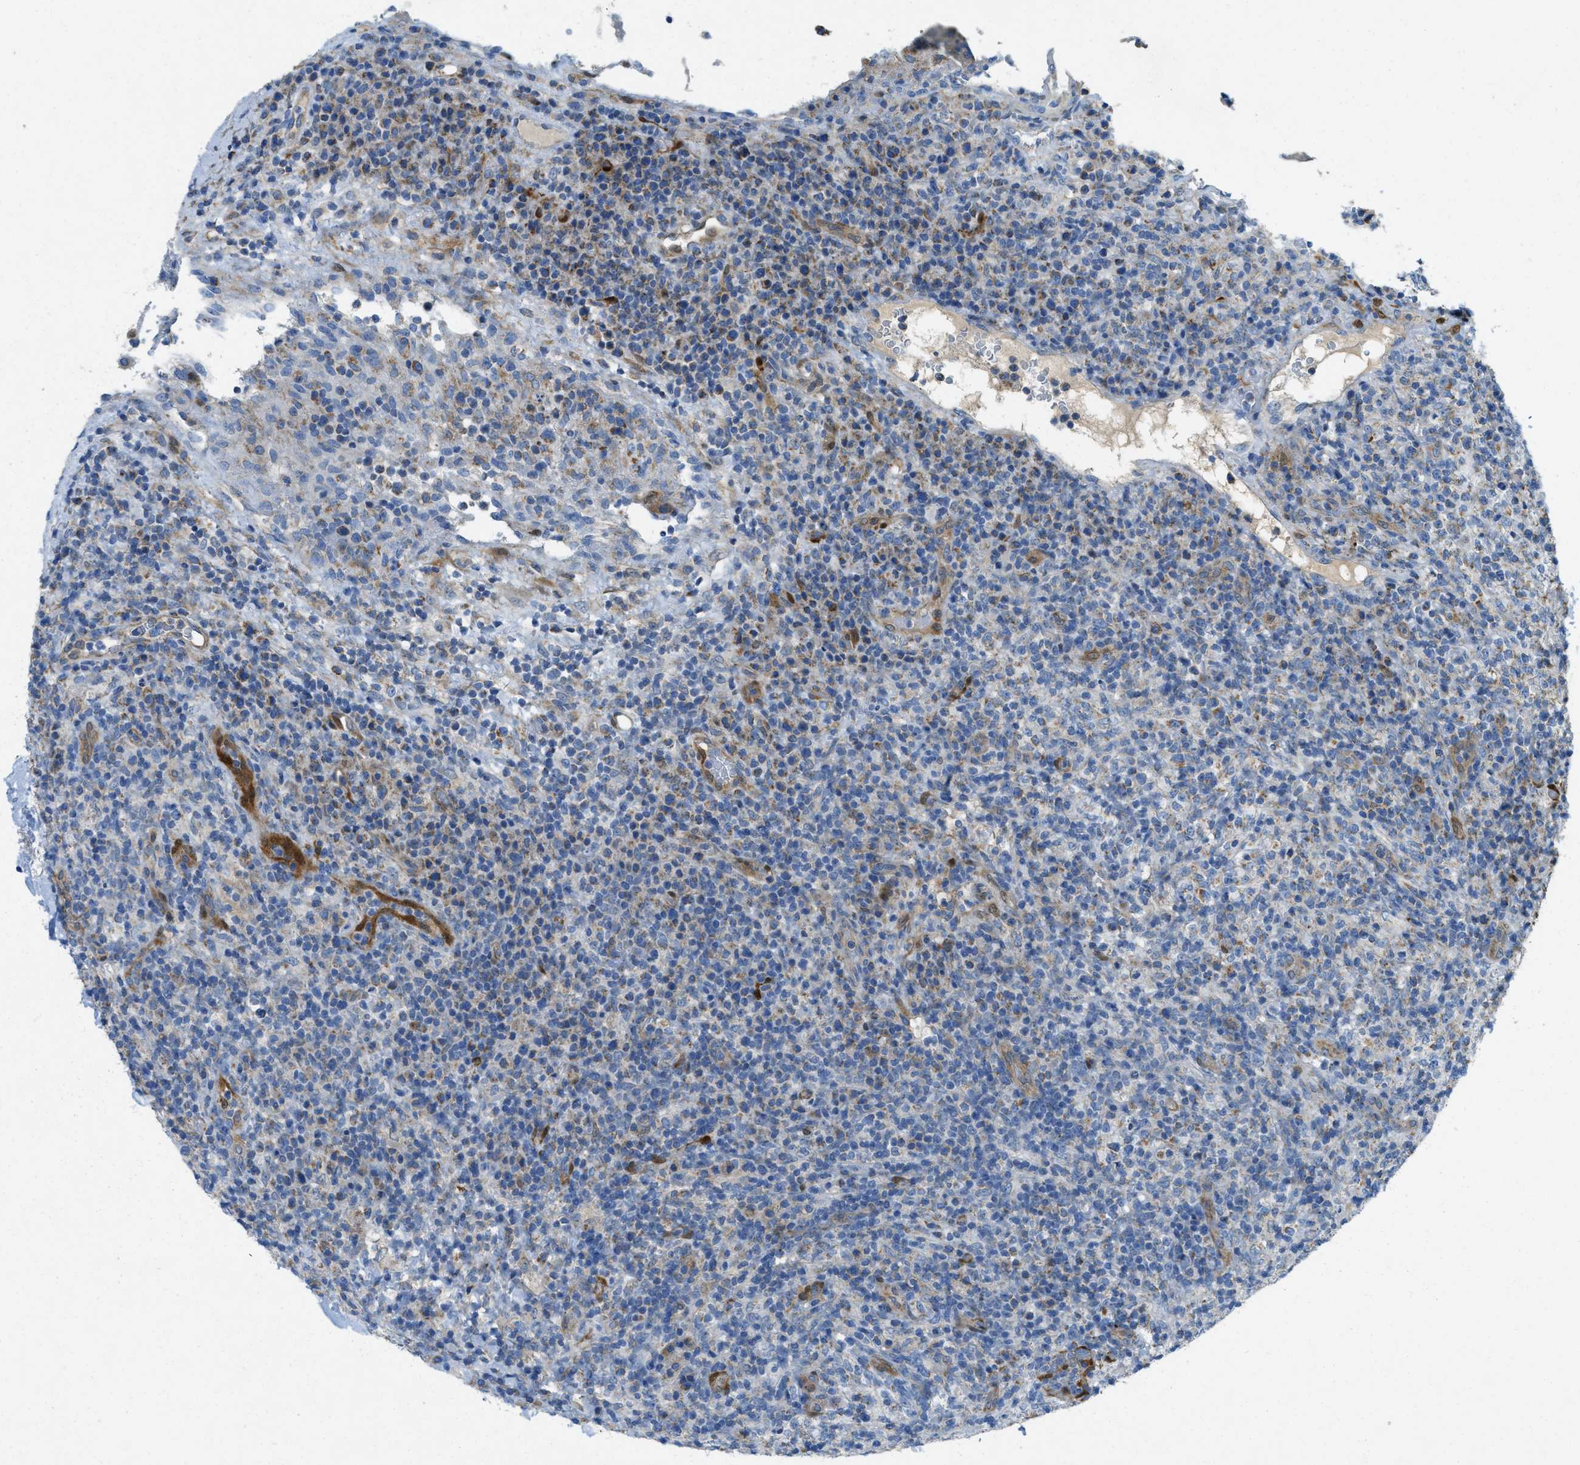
{"staining": {"intensity": "weak", "quantity": "<25%", "location": "cytoplasmic/membranous"}, "tissue": "lymphoma", "cell_type": "Tumor cells", "image_type": "cancer", "snomed": [{"axis": "morphology", "description": "Malignant lymphoma, non-Hodgkin's type, High grade"}, {"axis": "topography", "description": "Lymph node"}], "caption": "Histopathology image shows no protein expression in tumor cells of malignant lymphoma, non-Hodgkin's type (high-grade) tissue. The staining is performed using DAB brown chromogen with nuclei counter-stained in using hematoxylin.", "gene": "CYGB", "patient": {"sex": "female", "age": 76}}